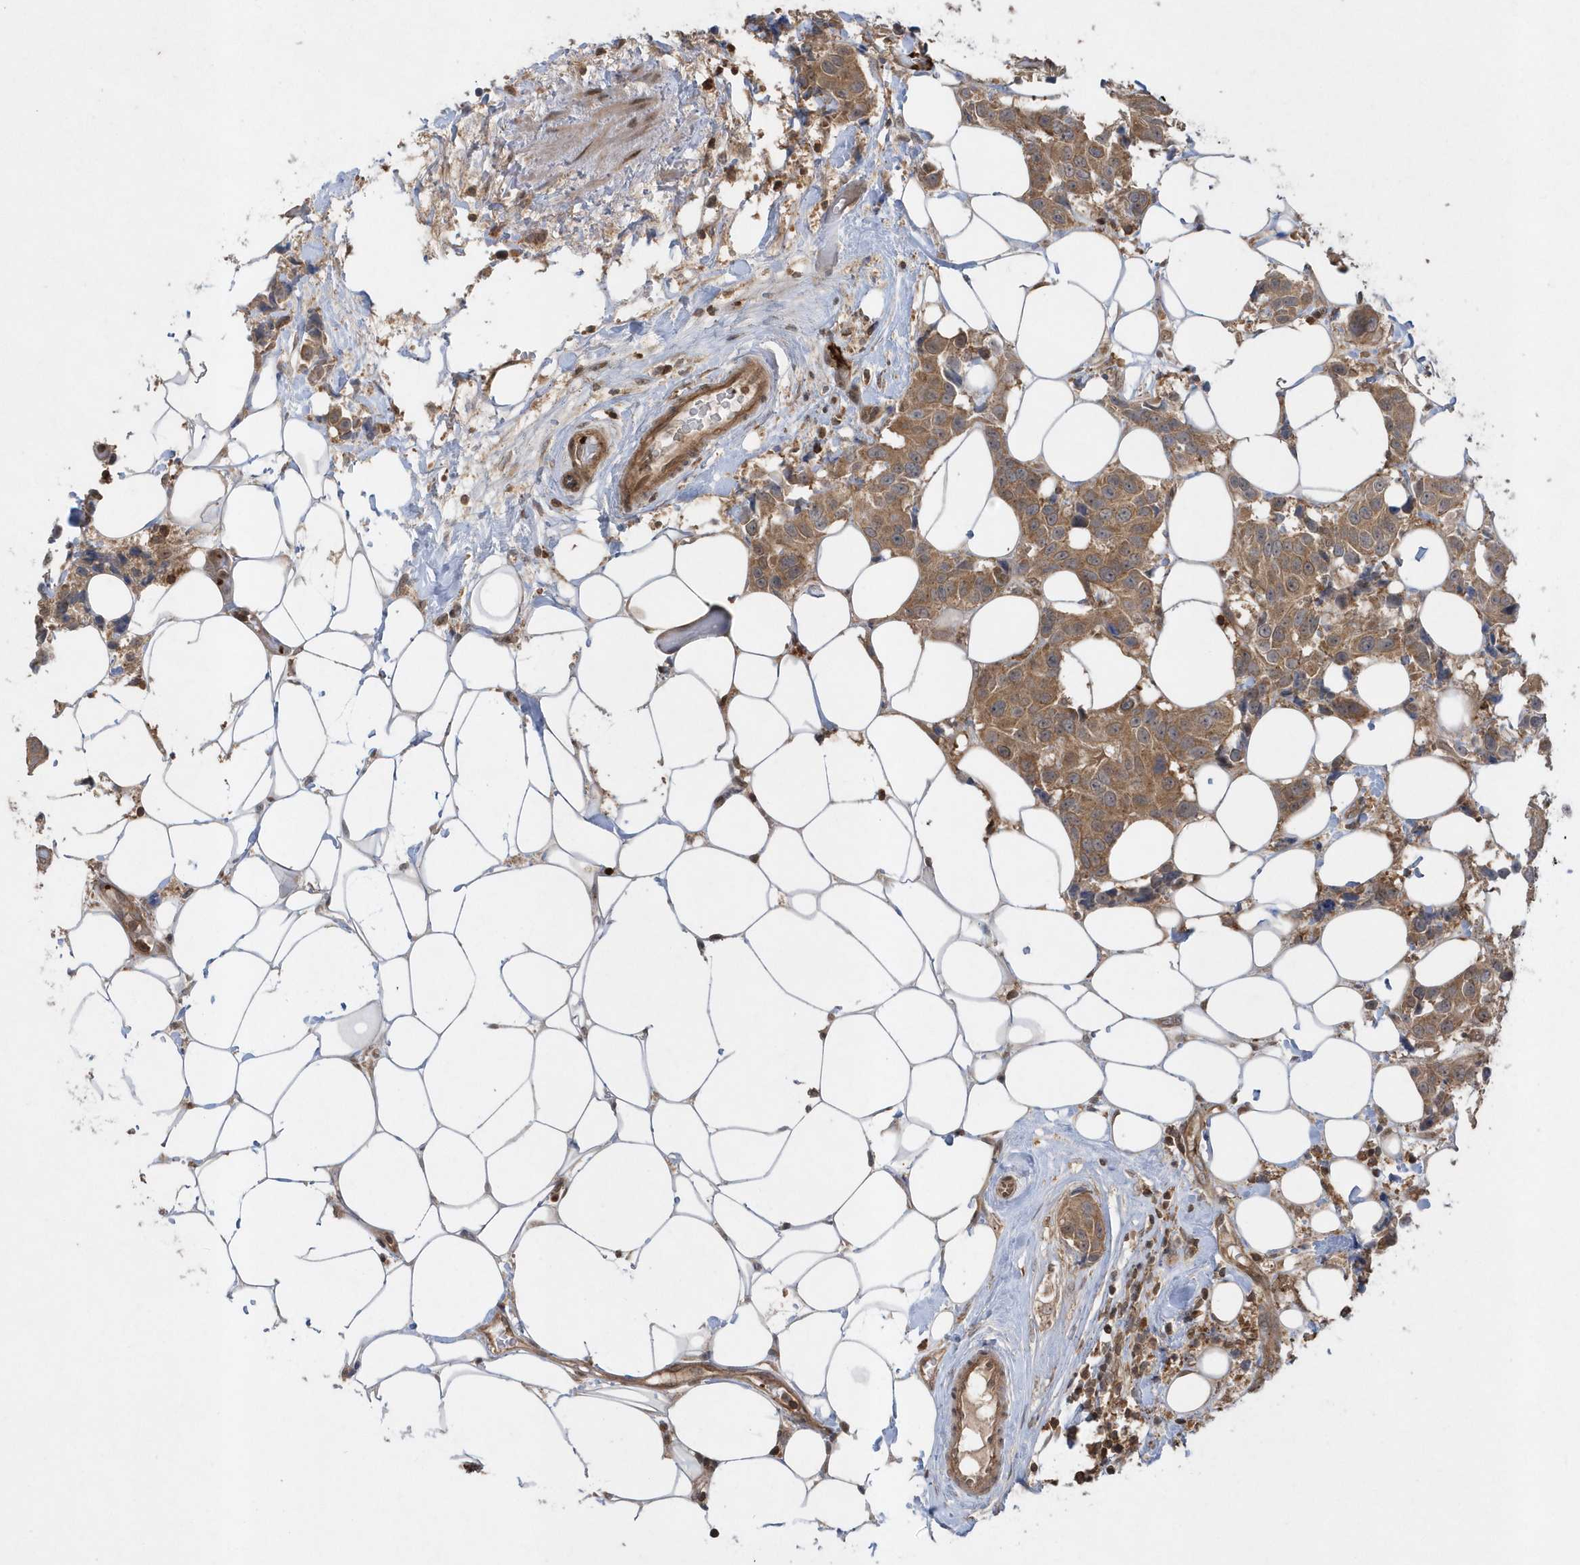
{"staining": {"intensity": "moderate", "quantity": ">75%", "location": "cytoplasmic/membranous"}, "tissue": "breast cancer", "cell_type": "Tumor cells", "image_type": "cancer", "snomed": [{"axis": "morphology", "description": "Normal tissue, NOS"}, {"axis": "morphology", "description": "Duct carcinoma"}, {"axis": "topography", "description": "Breast"}], "caption": "Protein staining of invasive ductal carcinoma (breast) tissue demonstrates moderate cytoplasmic/membranous staining in approximately >75% of tumor cells. (Stains: DAB in brown, nuclei in blue, Microscopy: brightfield microscopy at high magnification).", "gene": "ACYP1", "patient": {"sex": "female", "age": 39}}